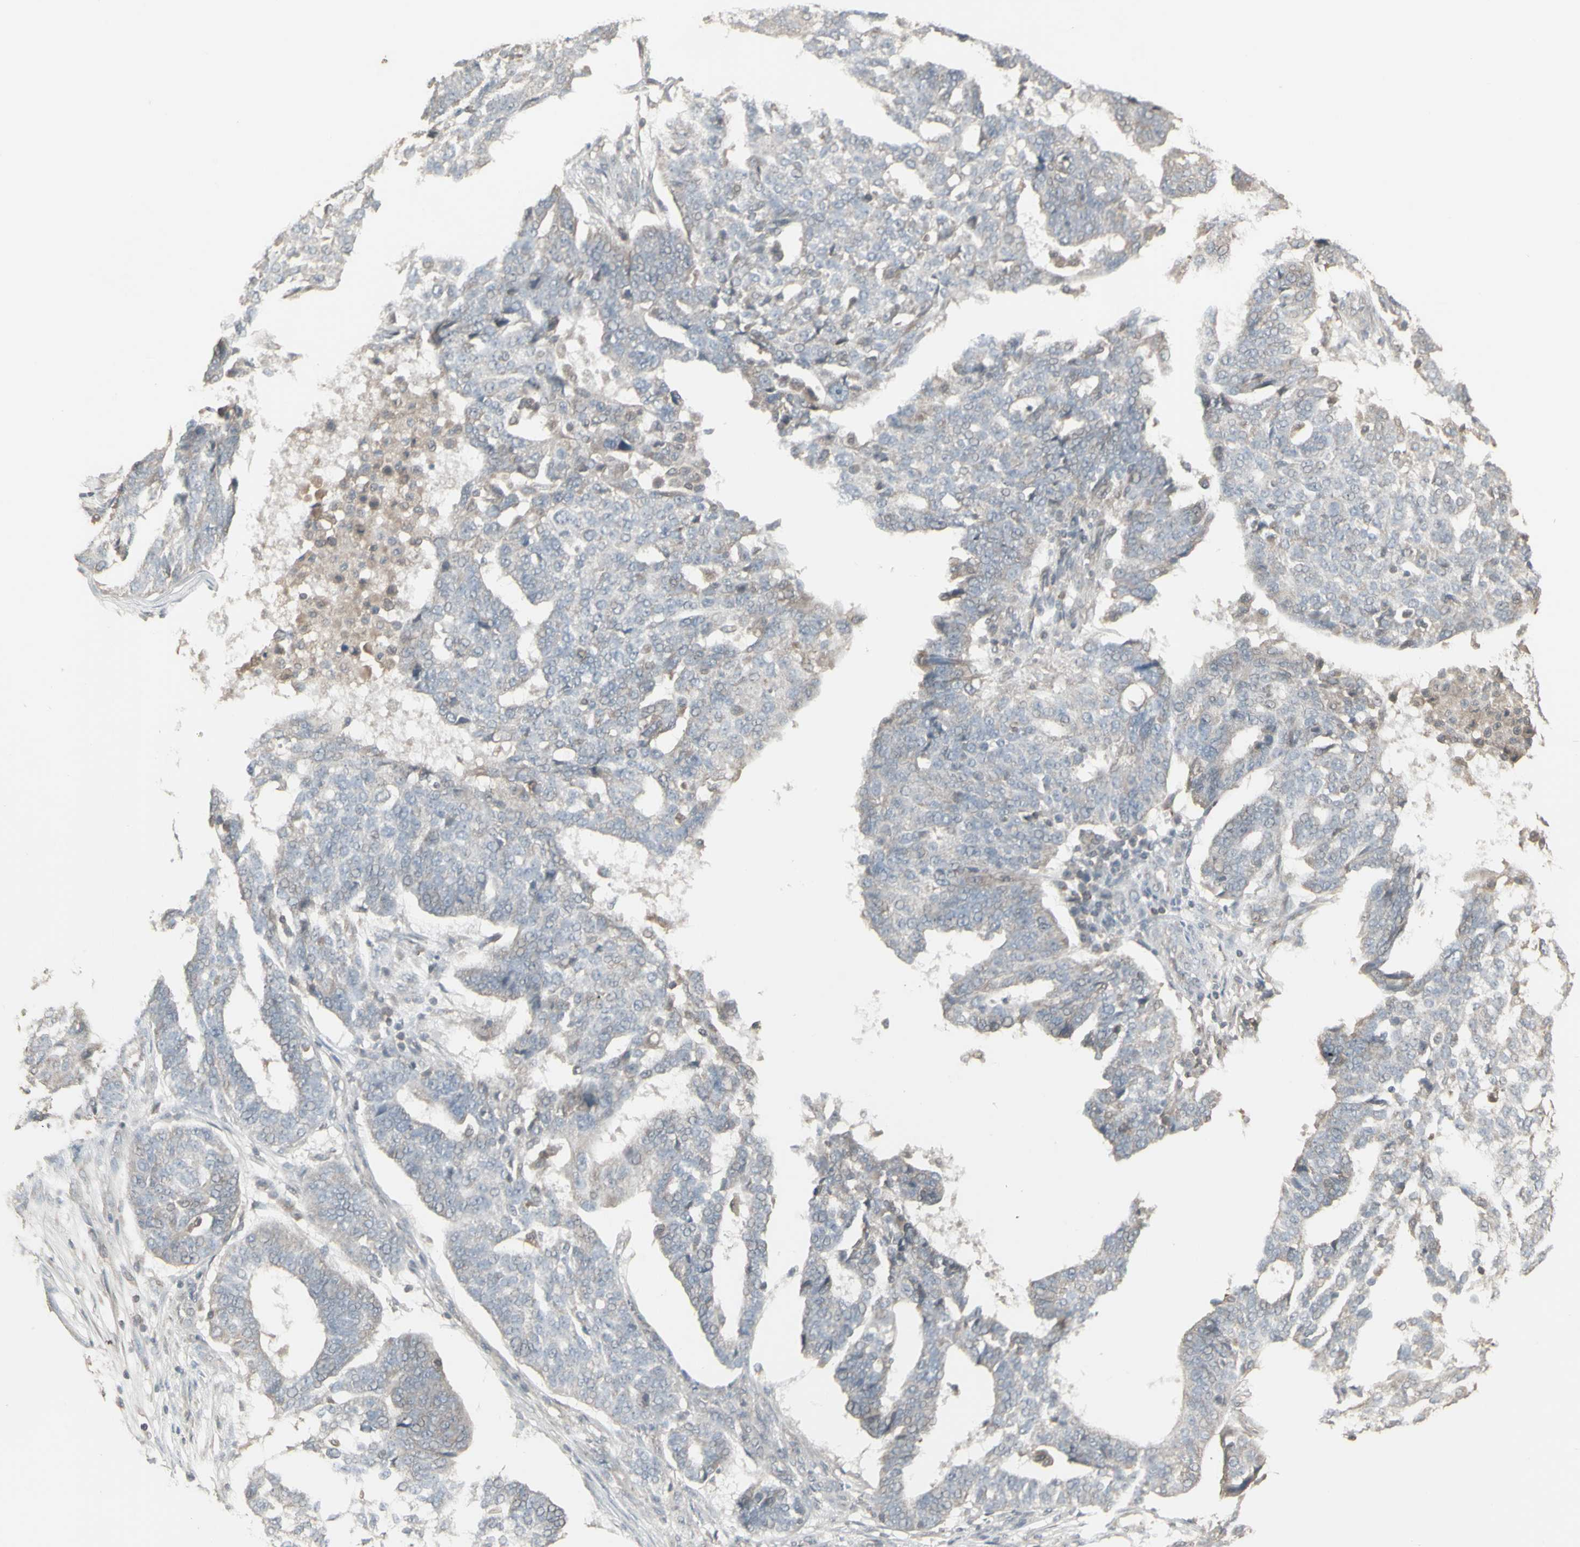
{"staining": {"intensity": "negative", "quantity": "none", "location": "none"}, "tissue": "ovarian cancer", "cell_type": "Tumor cells", "image_type": "cancer", "snomed": [{"axis": "morphology", "description": "Cystadenocarcinoma, serous, NOS"}, {"axis": "topography", "description": "Ovary"}], "caption": "Serous cystadenocarcinoma (ovarian) was stained to show a protein in brown. There is no significant expression in tumor cells.", "gene": "CSK", "patient": {"sex": "female", "age": 59}}